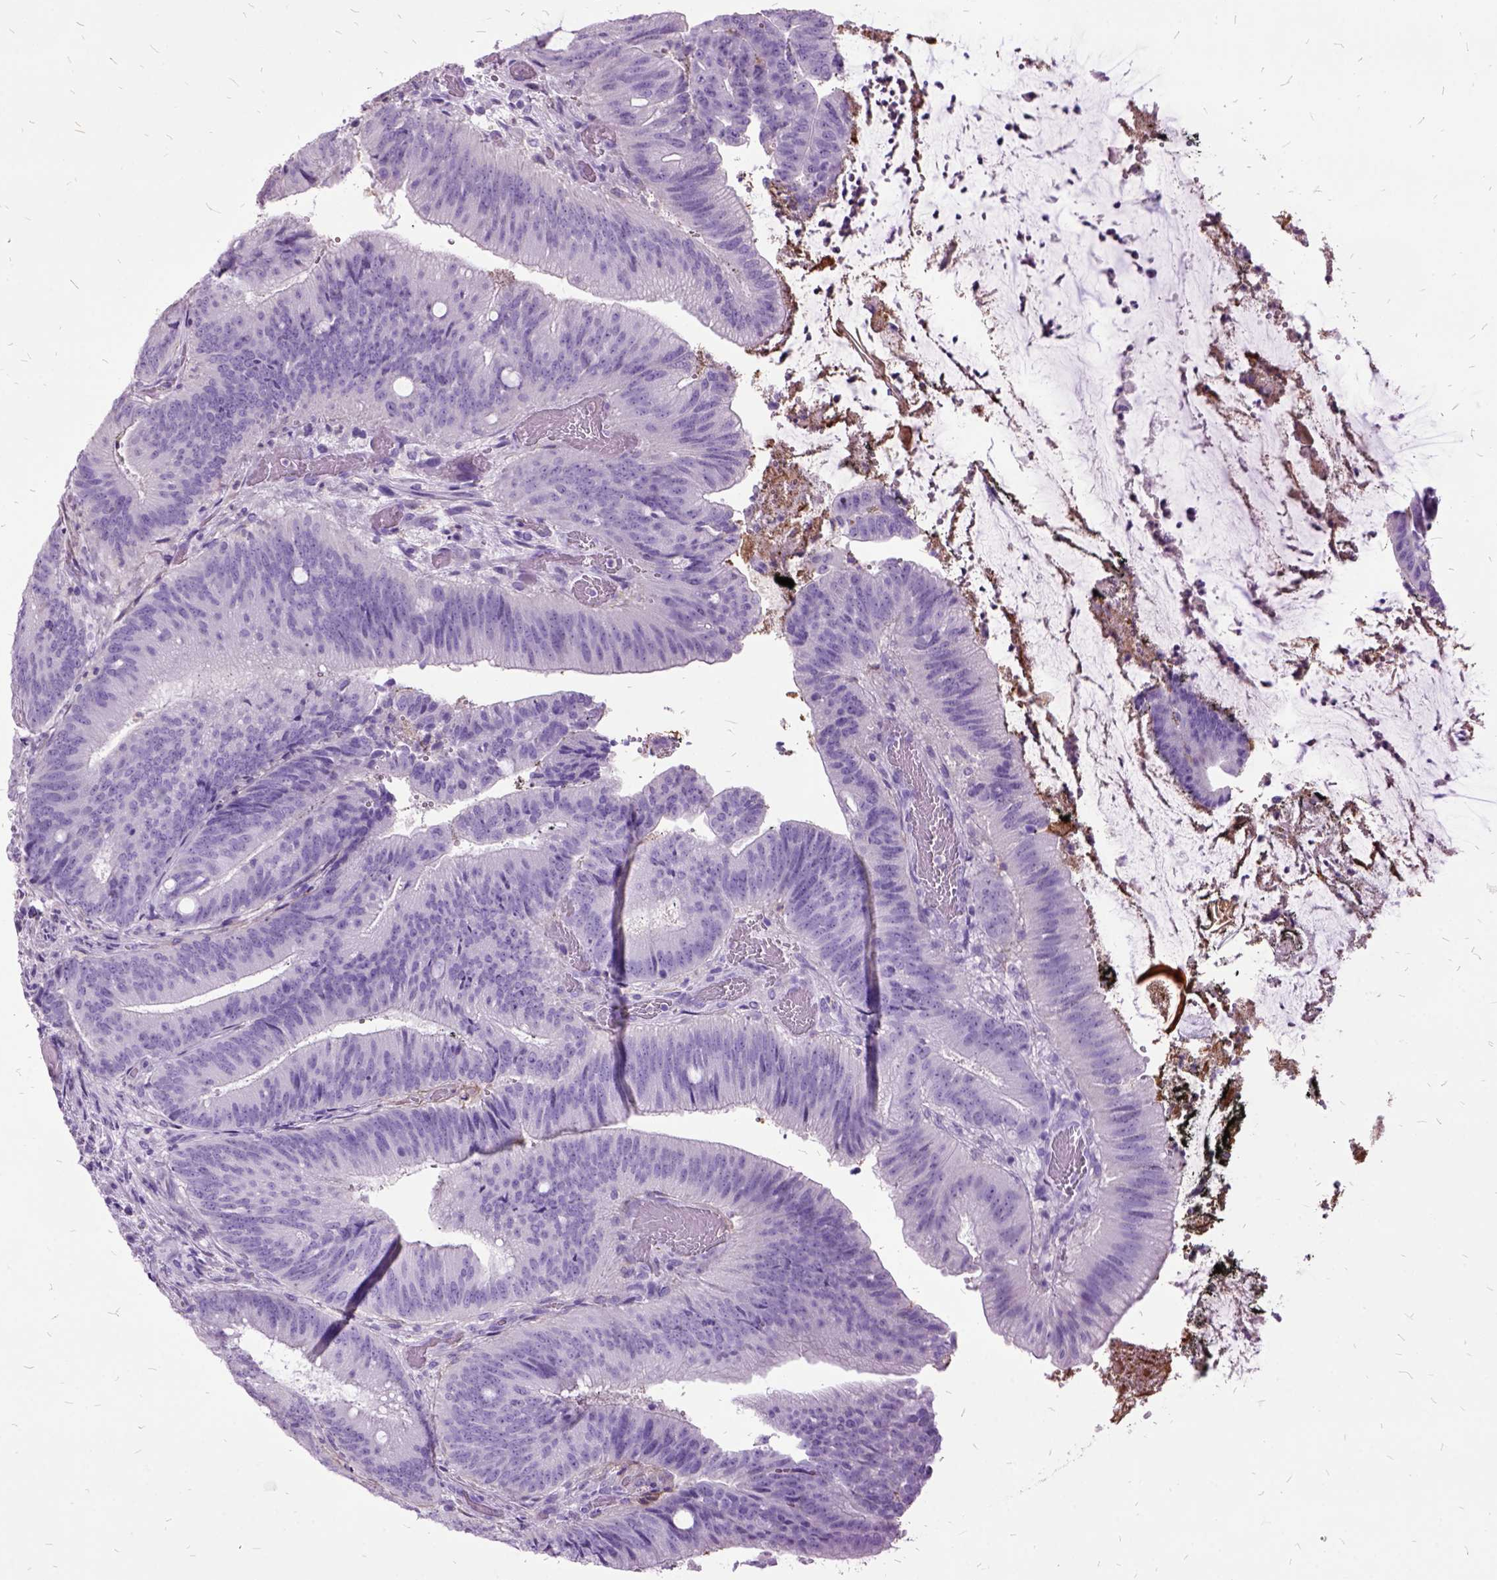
{"staining": {"intensity": "negative", "quantity": "none", "location": "none"}, "tissue": "colorectal cancer", "cell_type": "Tumor cells", "image_type": "cancer", "snomed": [{"axis": "morphology", "description": "Adenocarcinoma, NOS"}, {"axis": "topography", "description": "Colon"}], "caption": "A micrograph of adenocarcinoma (colorectal) stained for a protein demonstrates no brown staining in tumor cells.", "gene": "MME", "patient": {"sex": "female", "age": 43}}